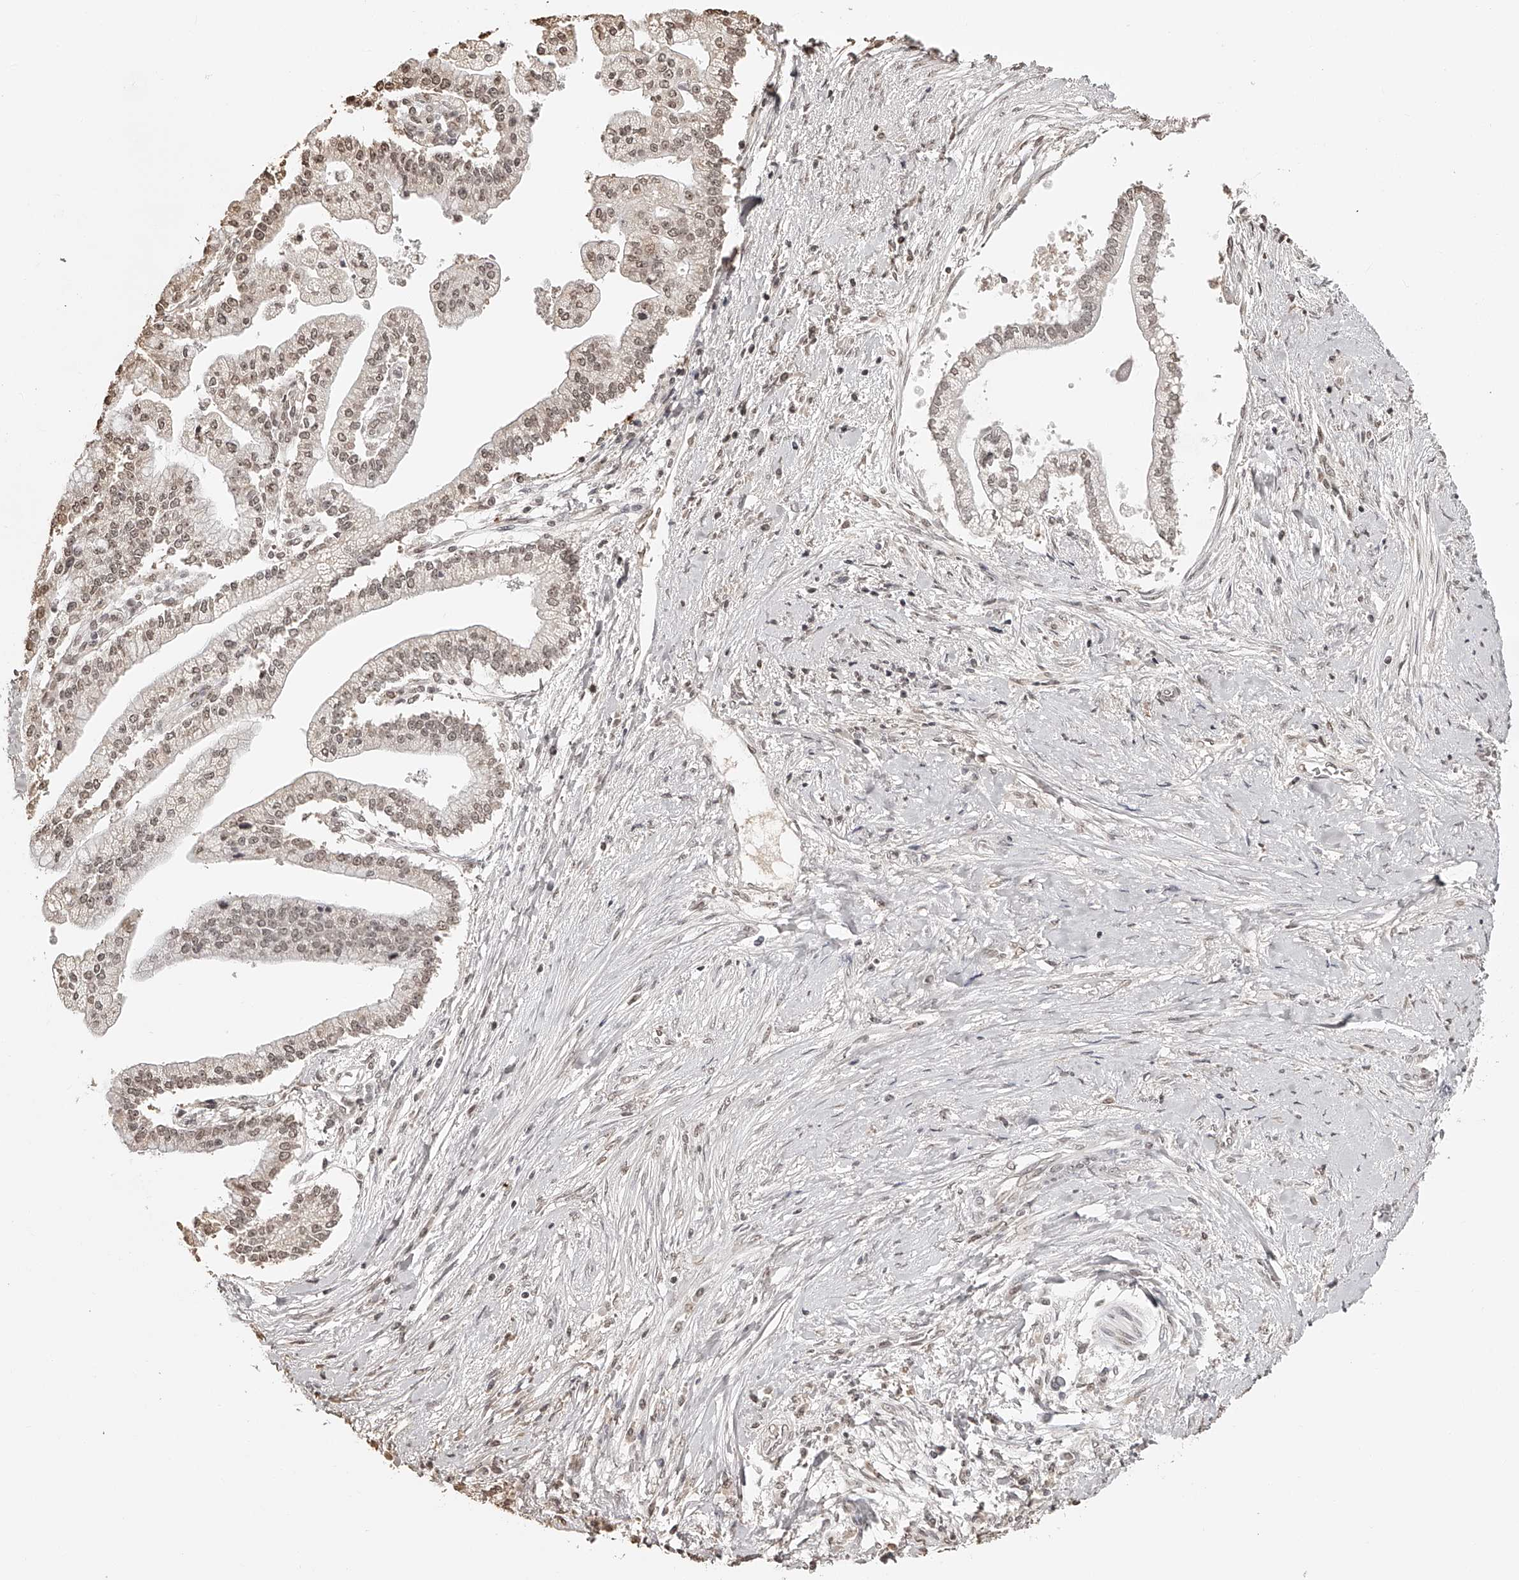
{"staining": {"intensity": "weak", "quantity": ">75%", "location": "nuclear"}, "tissue": "liver cancer", "cell_type": "Tumor cells", "image_type": "cancer", "snomed": [{"axis": "morphology", "description": "Cholangiocarcinoma"}, {"axis": "topography", "description": "Liver"}], "caption": "Liver cholangiocarcinoma stained with a protein marker demonstrates weak staining in tumor cells.", "gene": "ZNF503", "patient": {"sex": "male", "age": 50}}